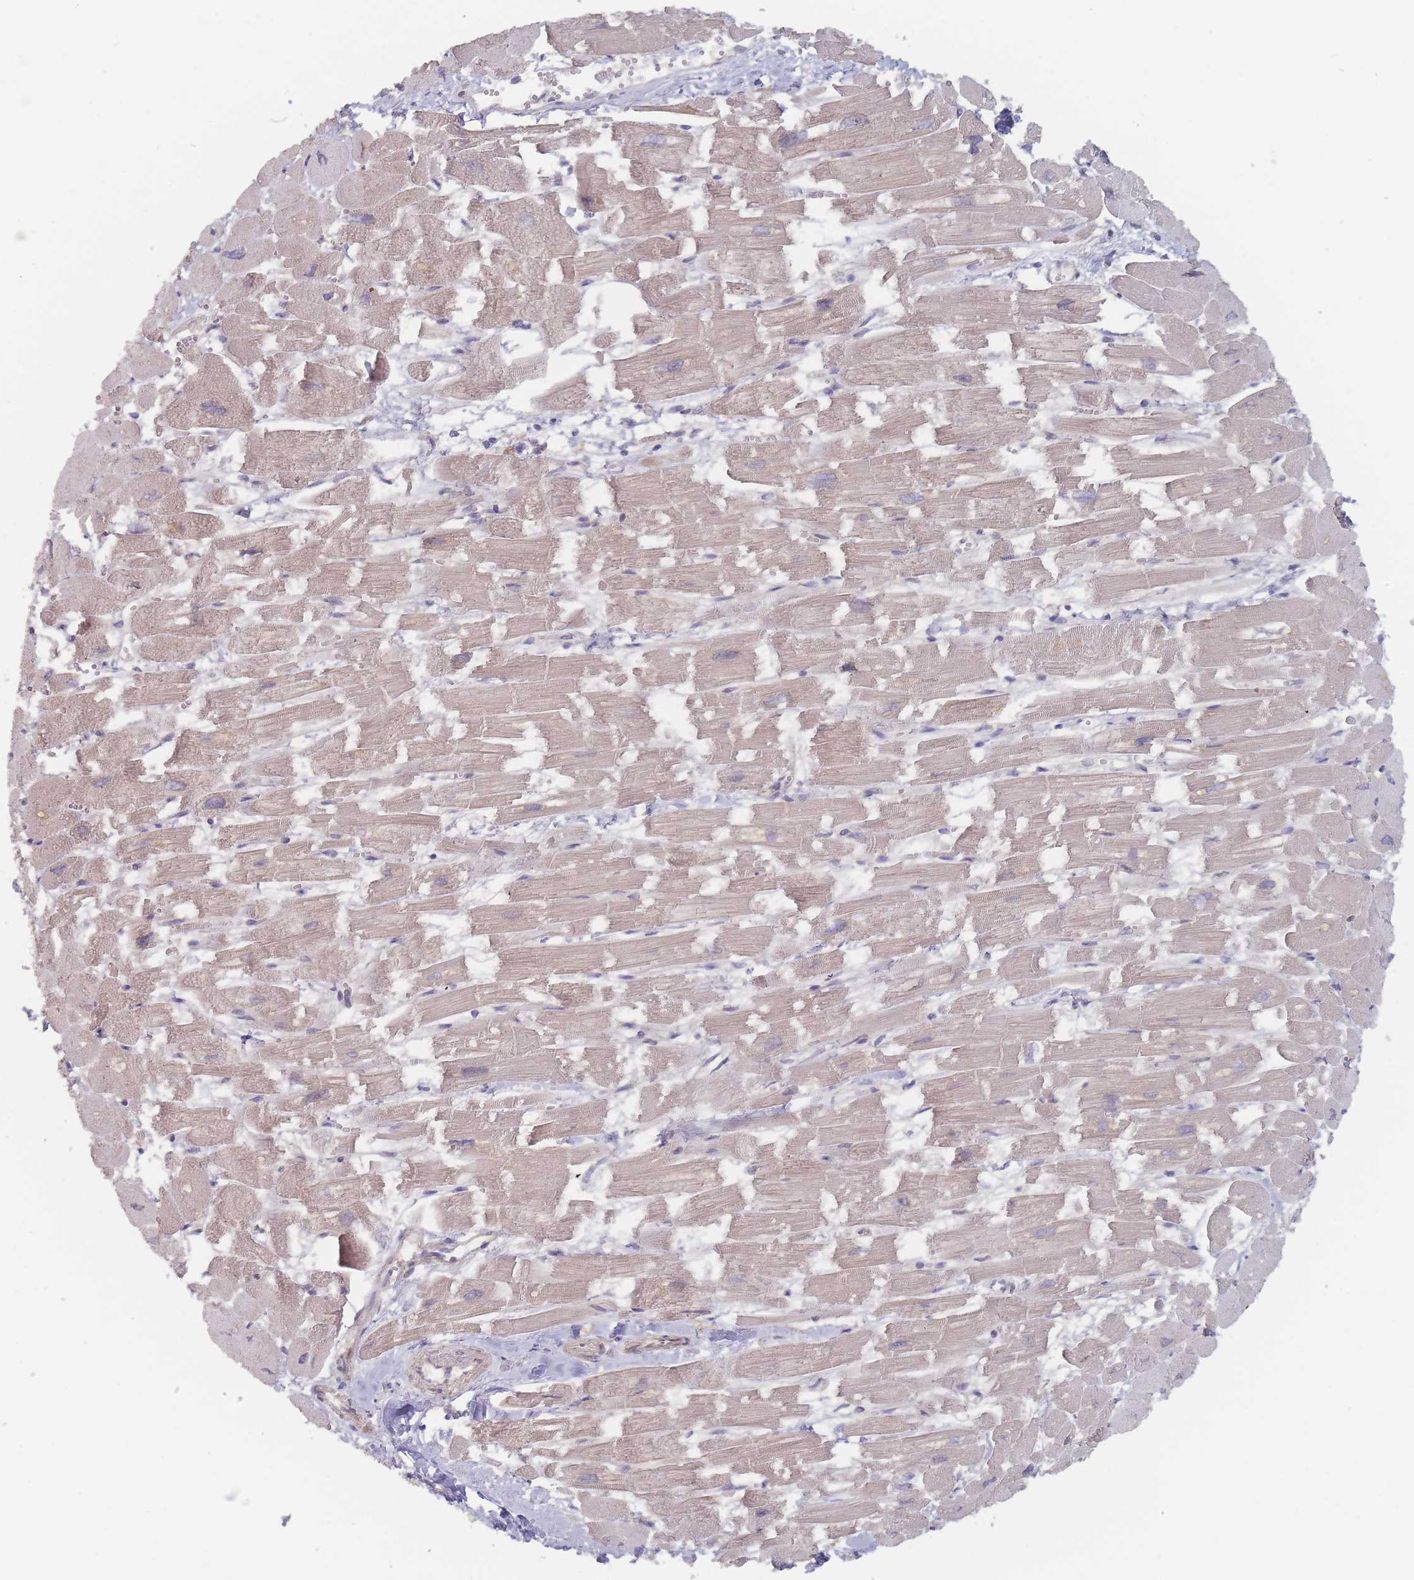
{"staining": {"intensity": "weak", "quantity": "<25%", "location": "cytoplasmic/membranous"}, "tissue": "heart muscle", "cell_type": "Cardiomyocytes", "image_type": "normal", "snomed": [{"axis": "morphology", "description": "Normal tissue, NOS"}, {"axis": "topography", "description": "Heart"}], "caption": "Immunohistochemistry histopathology image of benign heart muscle: heart muscle stained with DAB (3,3'-diaminobenzidine) displays no significant protein positivity in cardiomyocytes. The staining is performed using DAB (3,3'-diaminobenzidine) brown chromogen with nuclei counter-stained in using hematoxylin.", "gene": "EFCC1", "patient": {"sex": "male", "age": 54}}